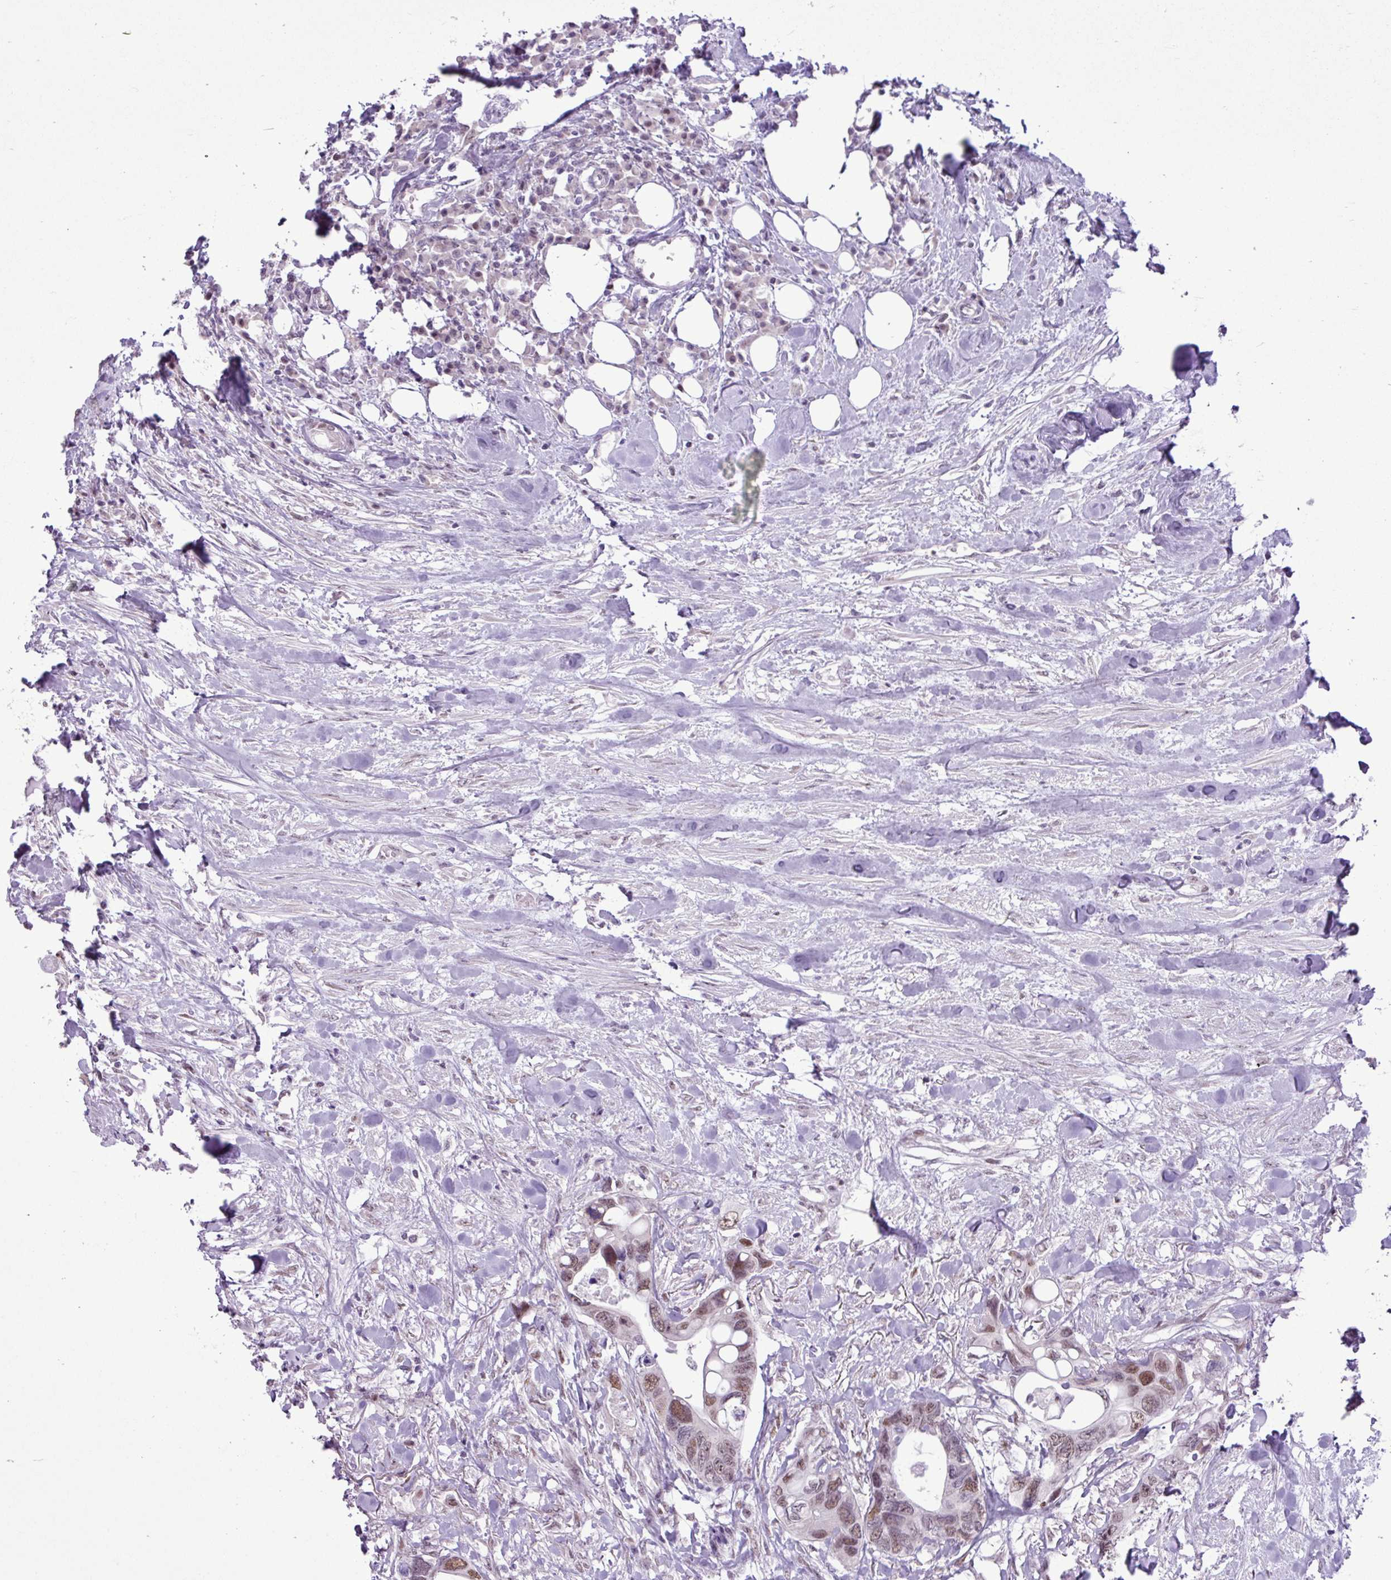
{"staining": {"intensity": "moderate", "quantity": "25%-75%", "location": "nuclear"}, "tissue": "colorectal cancer", "cell_type": "Tumor cells", "image_type": "cancer", "snomed": [{"axis": "morphology", "description": "Adenocarcinoma, NOS"}, {"axis": "topography", "description": "Rectum"}], "caption": "IHC micrograph of human adenocarcinoma (colorectal) stained for a protein (brown), which displays medium levels of moderate nuclear expression in approximately 25%-75% of tumor cells.", "gene": "ELOA2", "patient": {"sex": "male", "age": 57}}